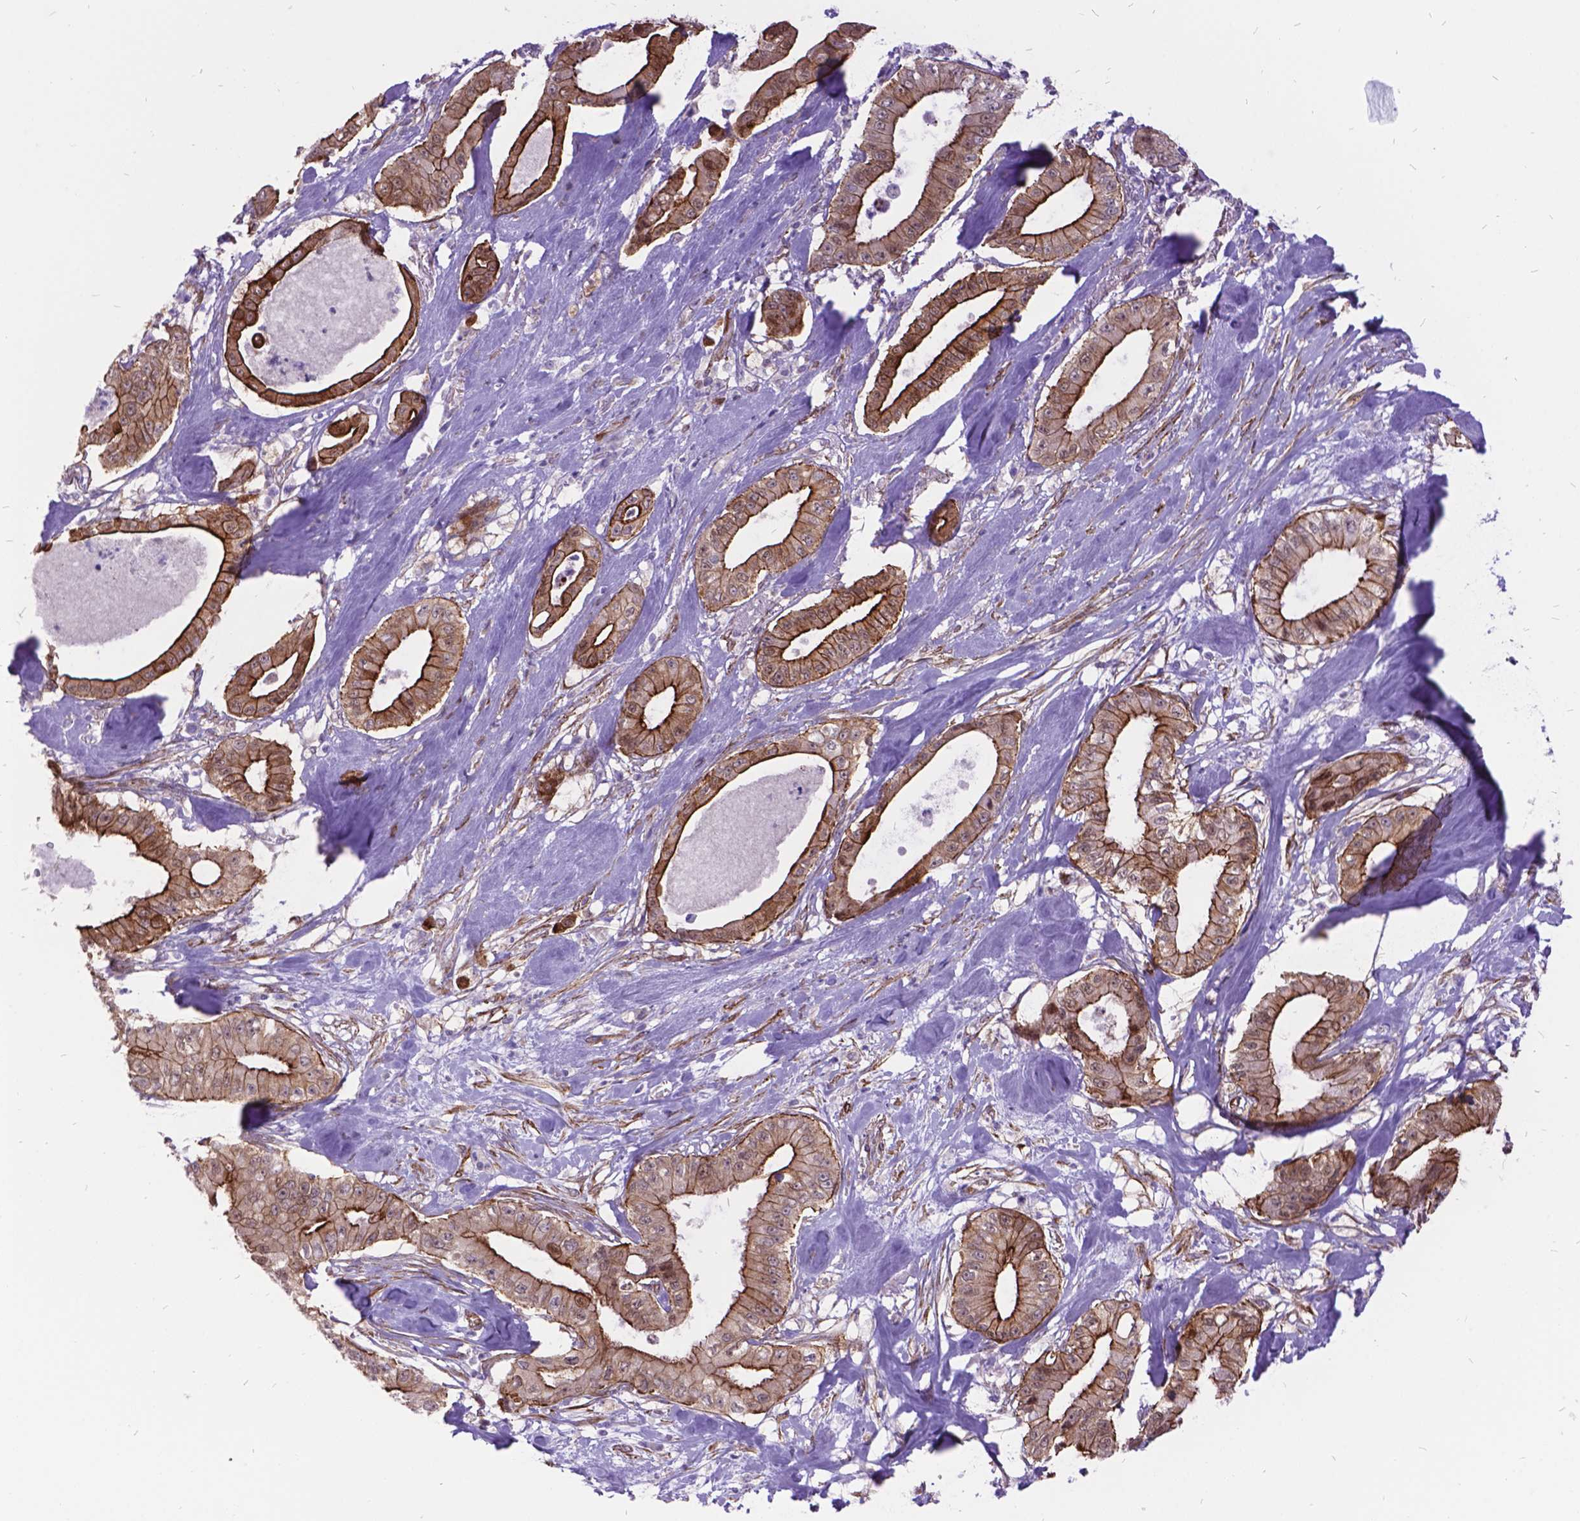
{"staining": {"intensity": "moderate", "quantity": ">75%", "location": "cytoplasmic/membranous"}, "tissue": "pancreatic cancer", "cell_type": "Tumor cells", "image_type": "cancer", "snomed": [{"axis": "morphology", "description": "Adenocarcinoma, NOS"}, {"axis": "topography", "description": "Pancreas"}], "caption": "There is medium levels of moderate cytoplasmic/membranous positivity in tumor cells of adenocarcinoma (pancreatic), as demonstrated by immunohistochemical staining (brown color).", "gene": "GRB7", "patient": {"sex": "male", "age": 71}}